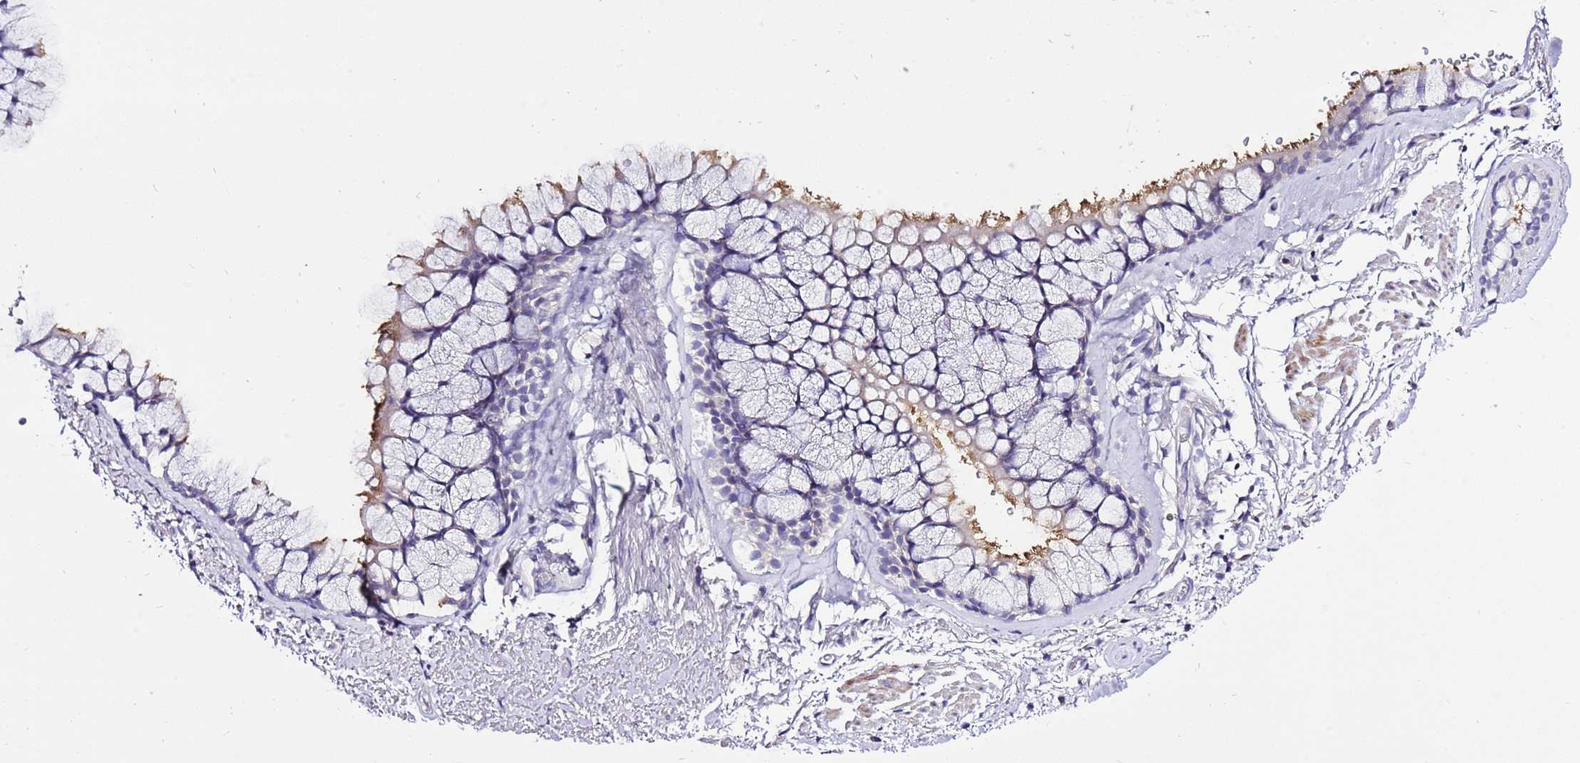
{"staining": {"intensity": "moderate", "quantity": "<25%", "location": "cytoplasmic/membranous"}, "tissue": "bronchus", "cell_type": "Respiratory epithelial cells", "image_type": "normal", "snomed": [{"axis": "morphology", "description": "Normal tissue, NOS"}, {"axis": "topography", "description": "Bronchus"}], "caption": "The micrograph displays a brown stain indicating the presence of a protein in the cytoplasmic/membranous of respiratory epithelial cells in bronchus. The staining was performed using DAB, with brown indicating positive protein expression. Nuclei are stained blue with hematoxylin.", "gene": "GLCE", "patient": {"sex": "male", "age": 65}}